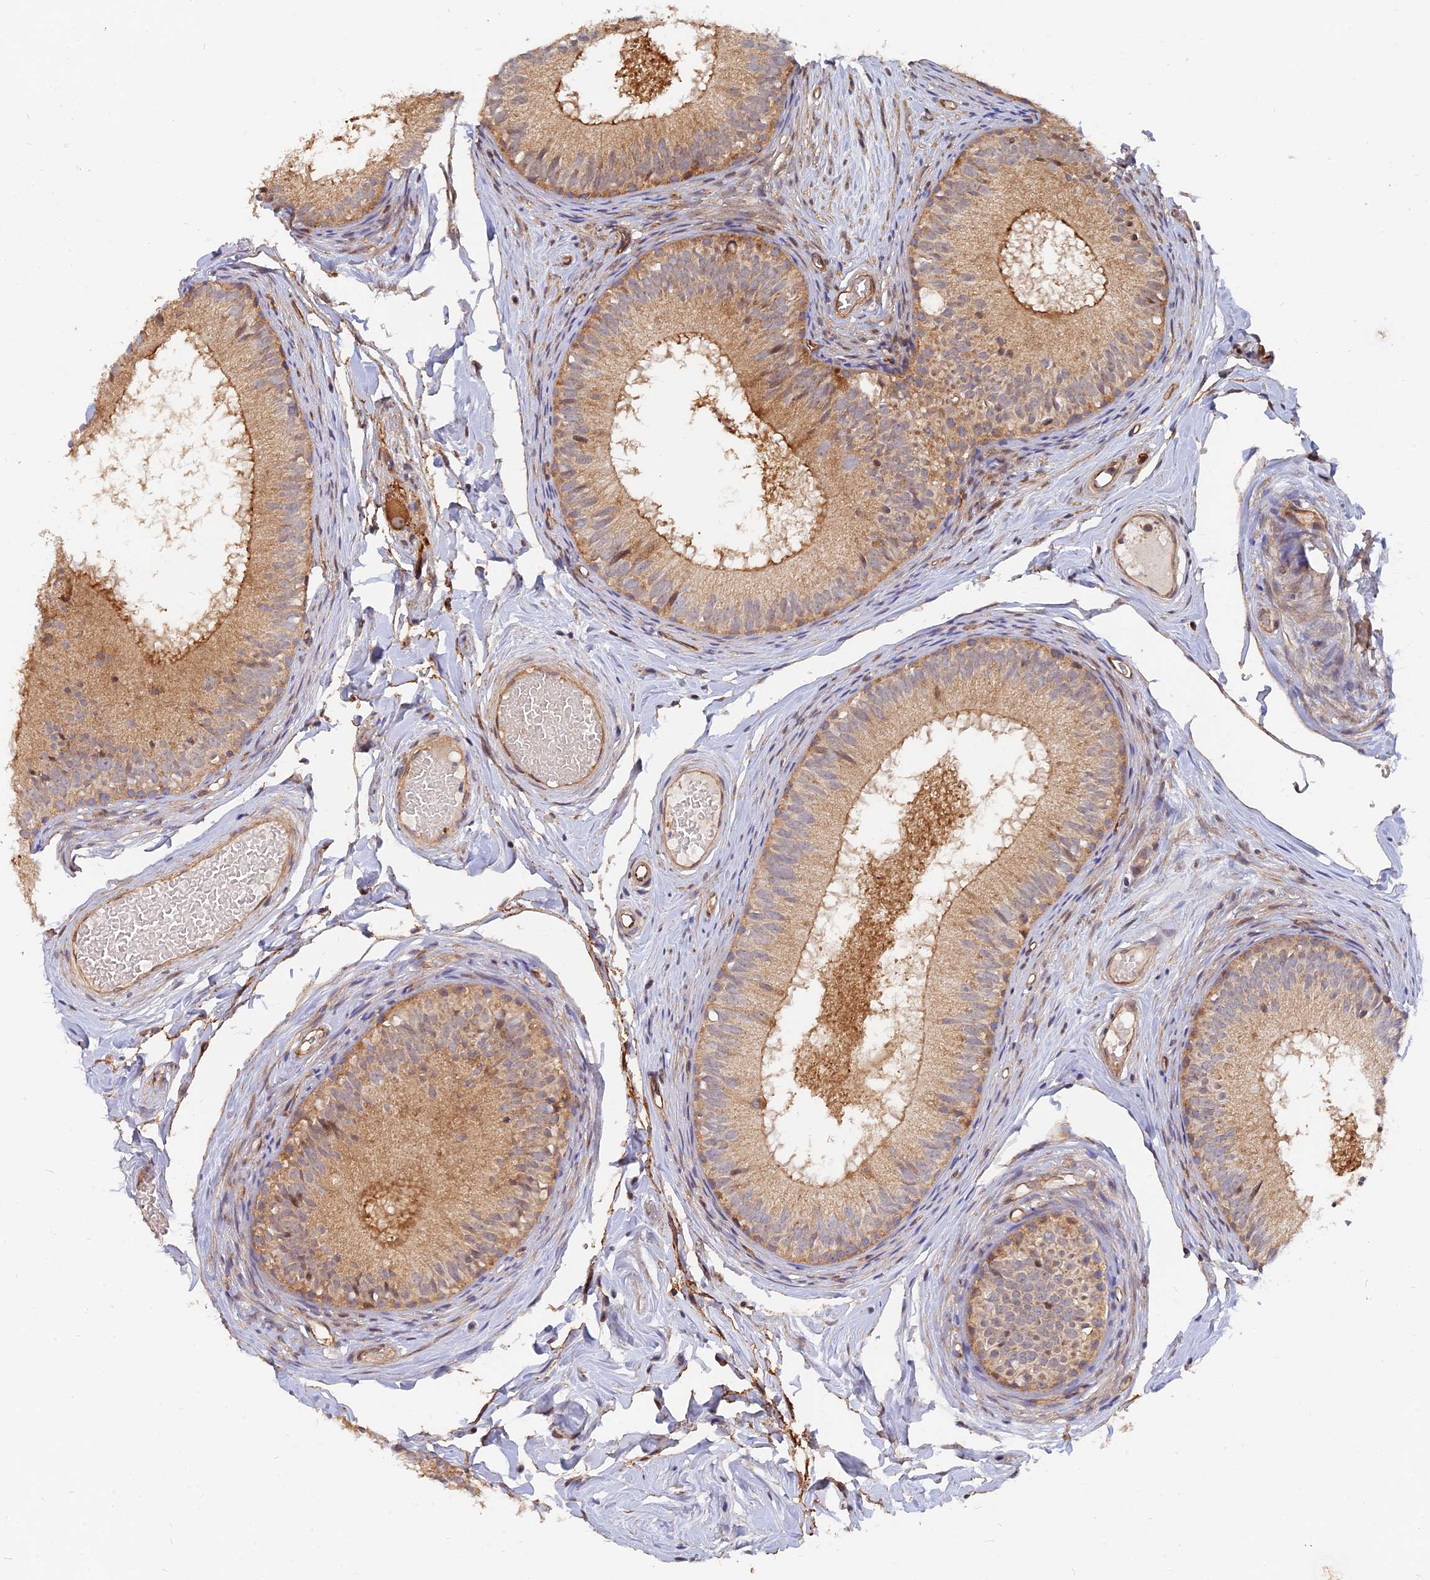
{"staining": {"intensity": "moderate", "quantity": ">75%", "location": "cytoplasmic/membranous"}, "tissue": "epididymis", "cell_type": "Glandular cells", "image_type": "normal", "snomed": [{"axis": "morphology", "description": "Normal tissue, NOS"}, {"axis": "topography", "description": "Epididymis"}], "caption": "DAB immunohistochemical staining of normal epididymis reveals moderate cytoplasmic/membranous protein staining in about >75% of glandular cells. (IHC, brightfield microscopy, high magnification).", "gene": "WDR41", "patient": {"sex": "male", "age": 46}}